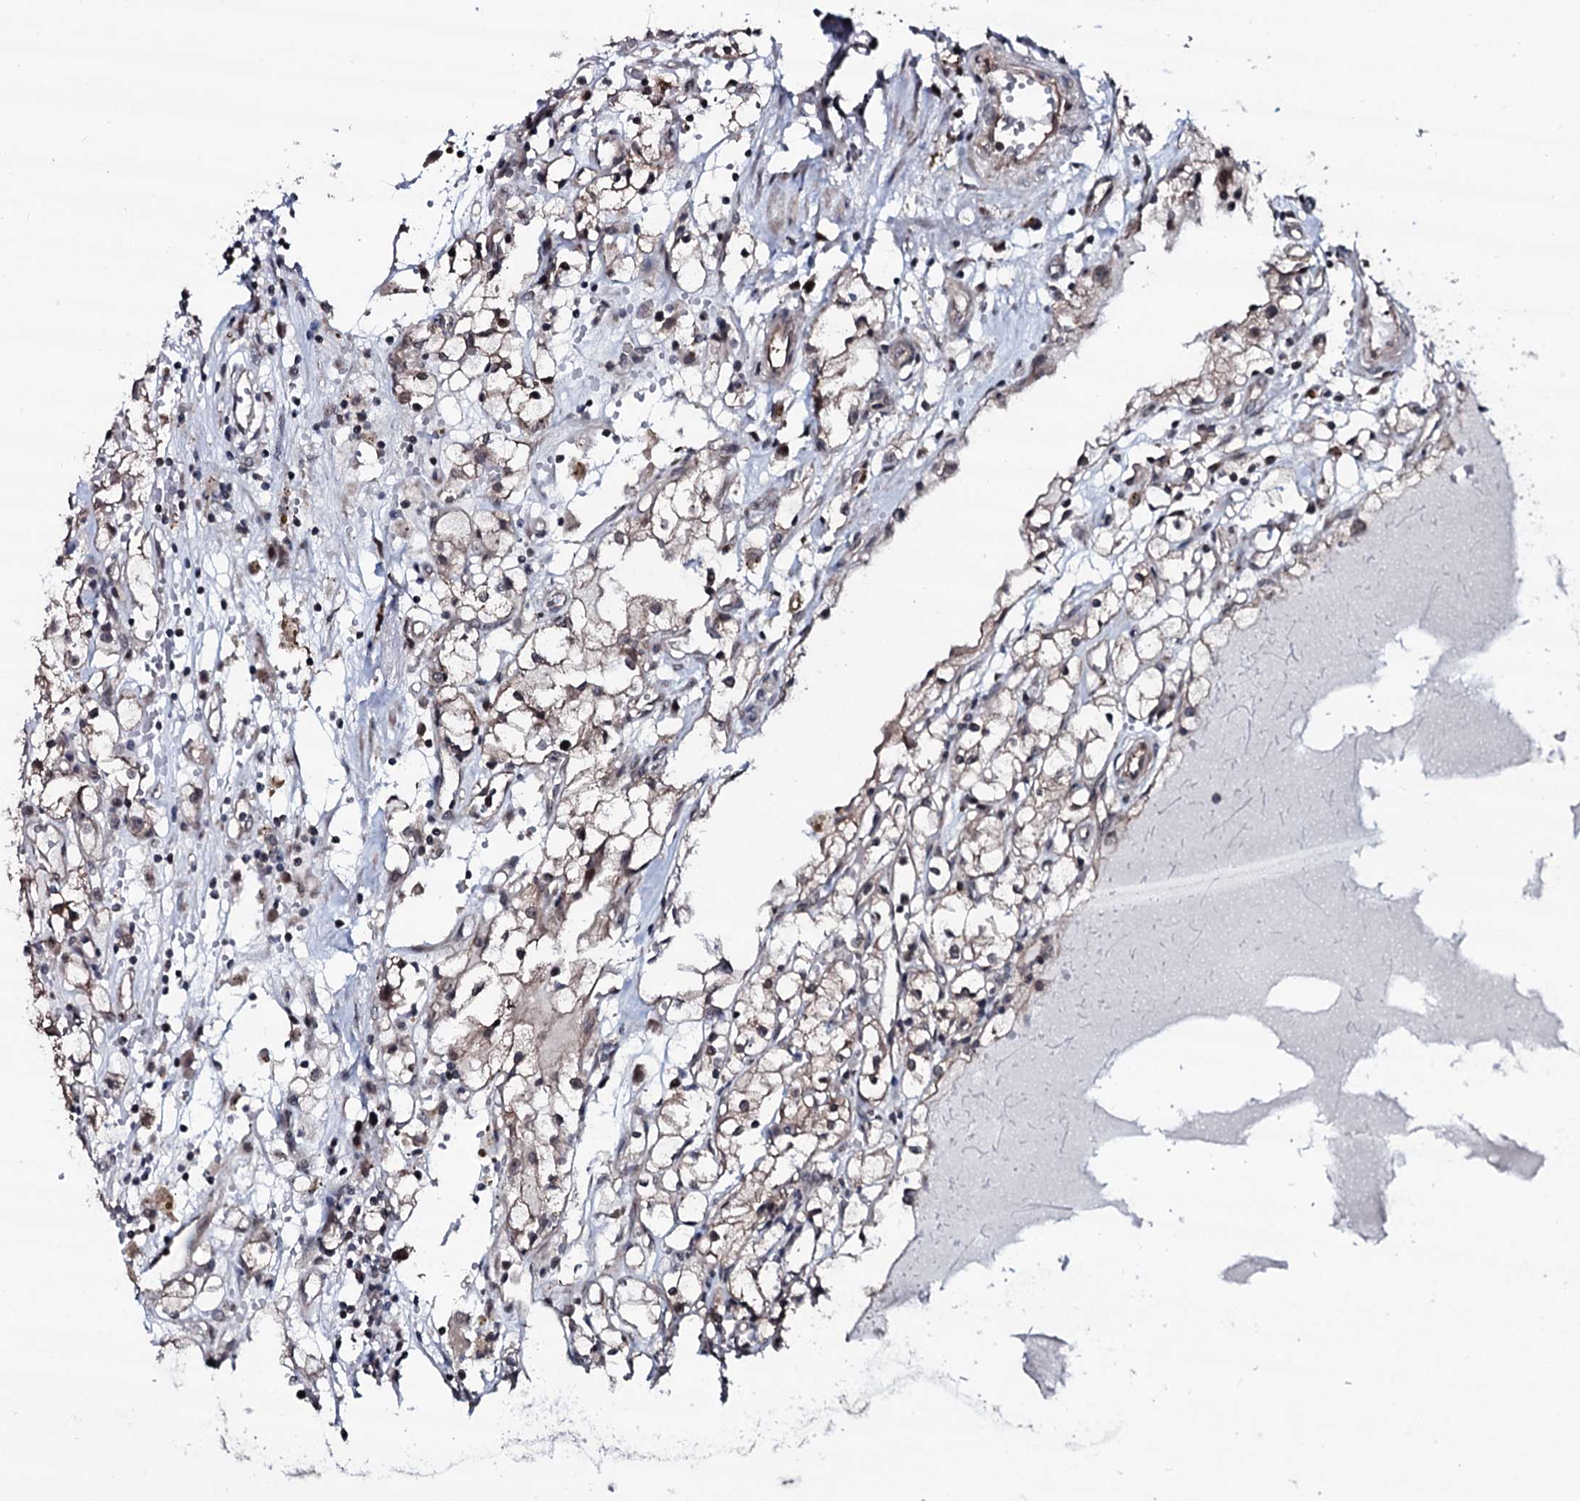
{"staining": {"intensity": "weak", "quantity": "25%-75%", "location": "cytoplasmic/membranous,nuclear"}, "tissue": "renal cancer", "cell_type": "Tumor cells", "image_type": "cancer", "snomed": [{"axis": "morphology", "description": "Adenocarcinoma, NOS"}, {"axis": "topography", "description": "Kidney"}], "caption": "The image demonstrates staining of renal cancer (adenocarcinoma), revealing weak cytoplasmic/membranous and nuclear protein expression (brown color) within tumor cells. (DAB (3,3'-diaminobenzidine) = brown stain, brightfield microscopy at high magnification).", "gene": "OGFOD2", "patient": {"sex": "male", "age": 56}}